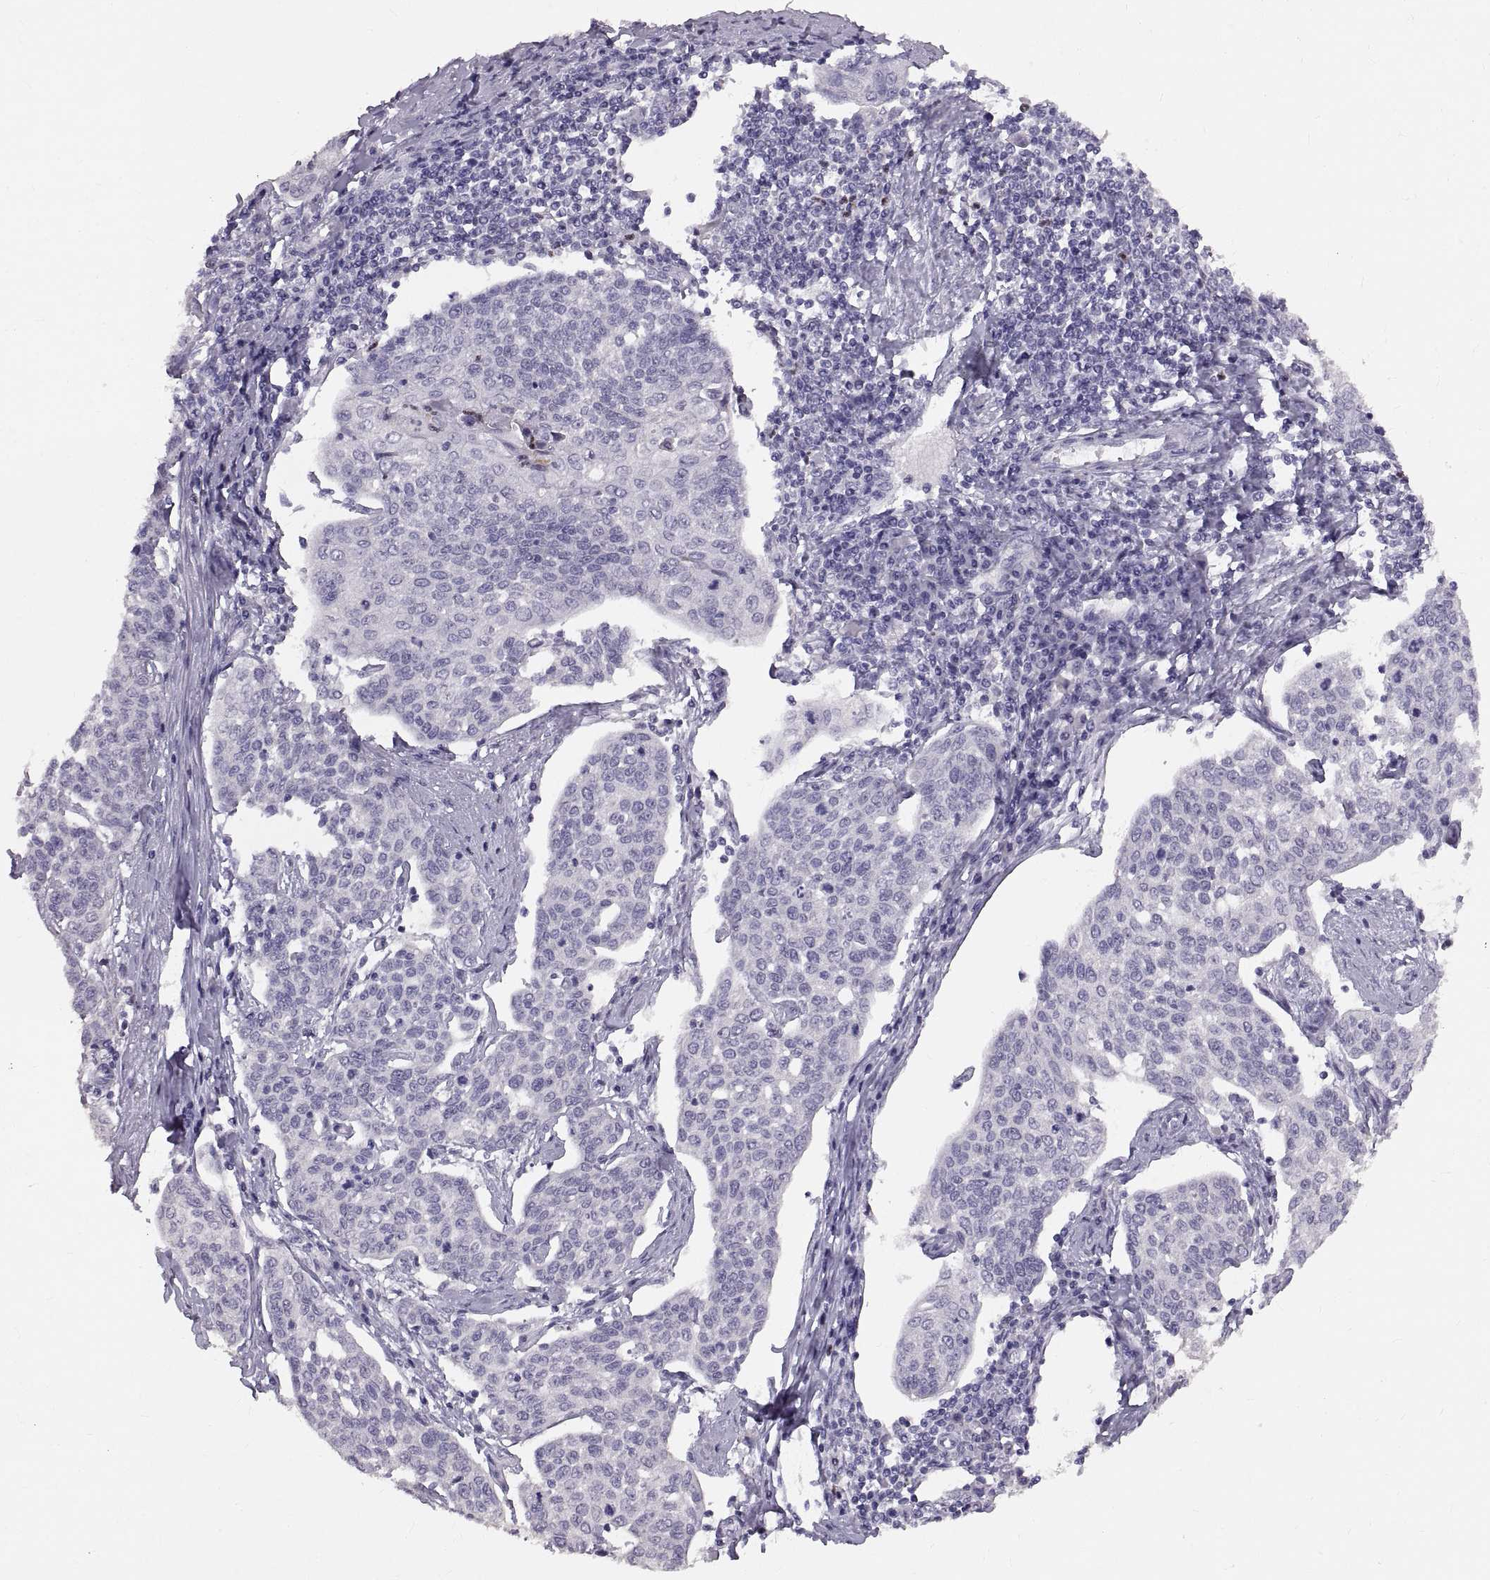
{"staining": {"intensity": "negative", "quantity": "none", "location": "none"}, "tissue": "cervical cancer", "cell_type": "Tumor cells", "image_type": "cancer", "snomed": [{"axis": "morphology", "description": "Squamous cell carcinoma, NOS"}, {"axis": "topography", "description": "Cervix"}], "caption": "High magnification brightfield microscopy of cervical cancer (squamous cell carcinoma) stained with DAB (3,3'-diaminobenzidine) (brown) and counterstained with hematoxylin (blue): tumor cells show no significant expression.", "gene": "SPACDR", "patient": {"sex": "female", "age": 34}}